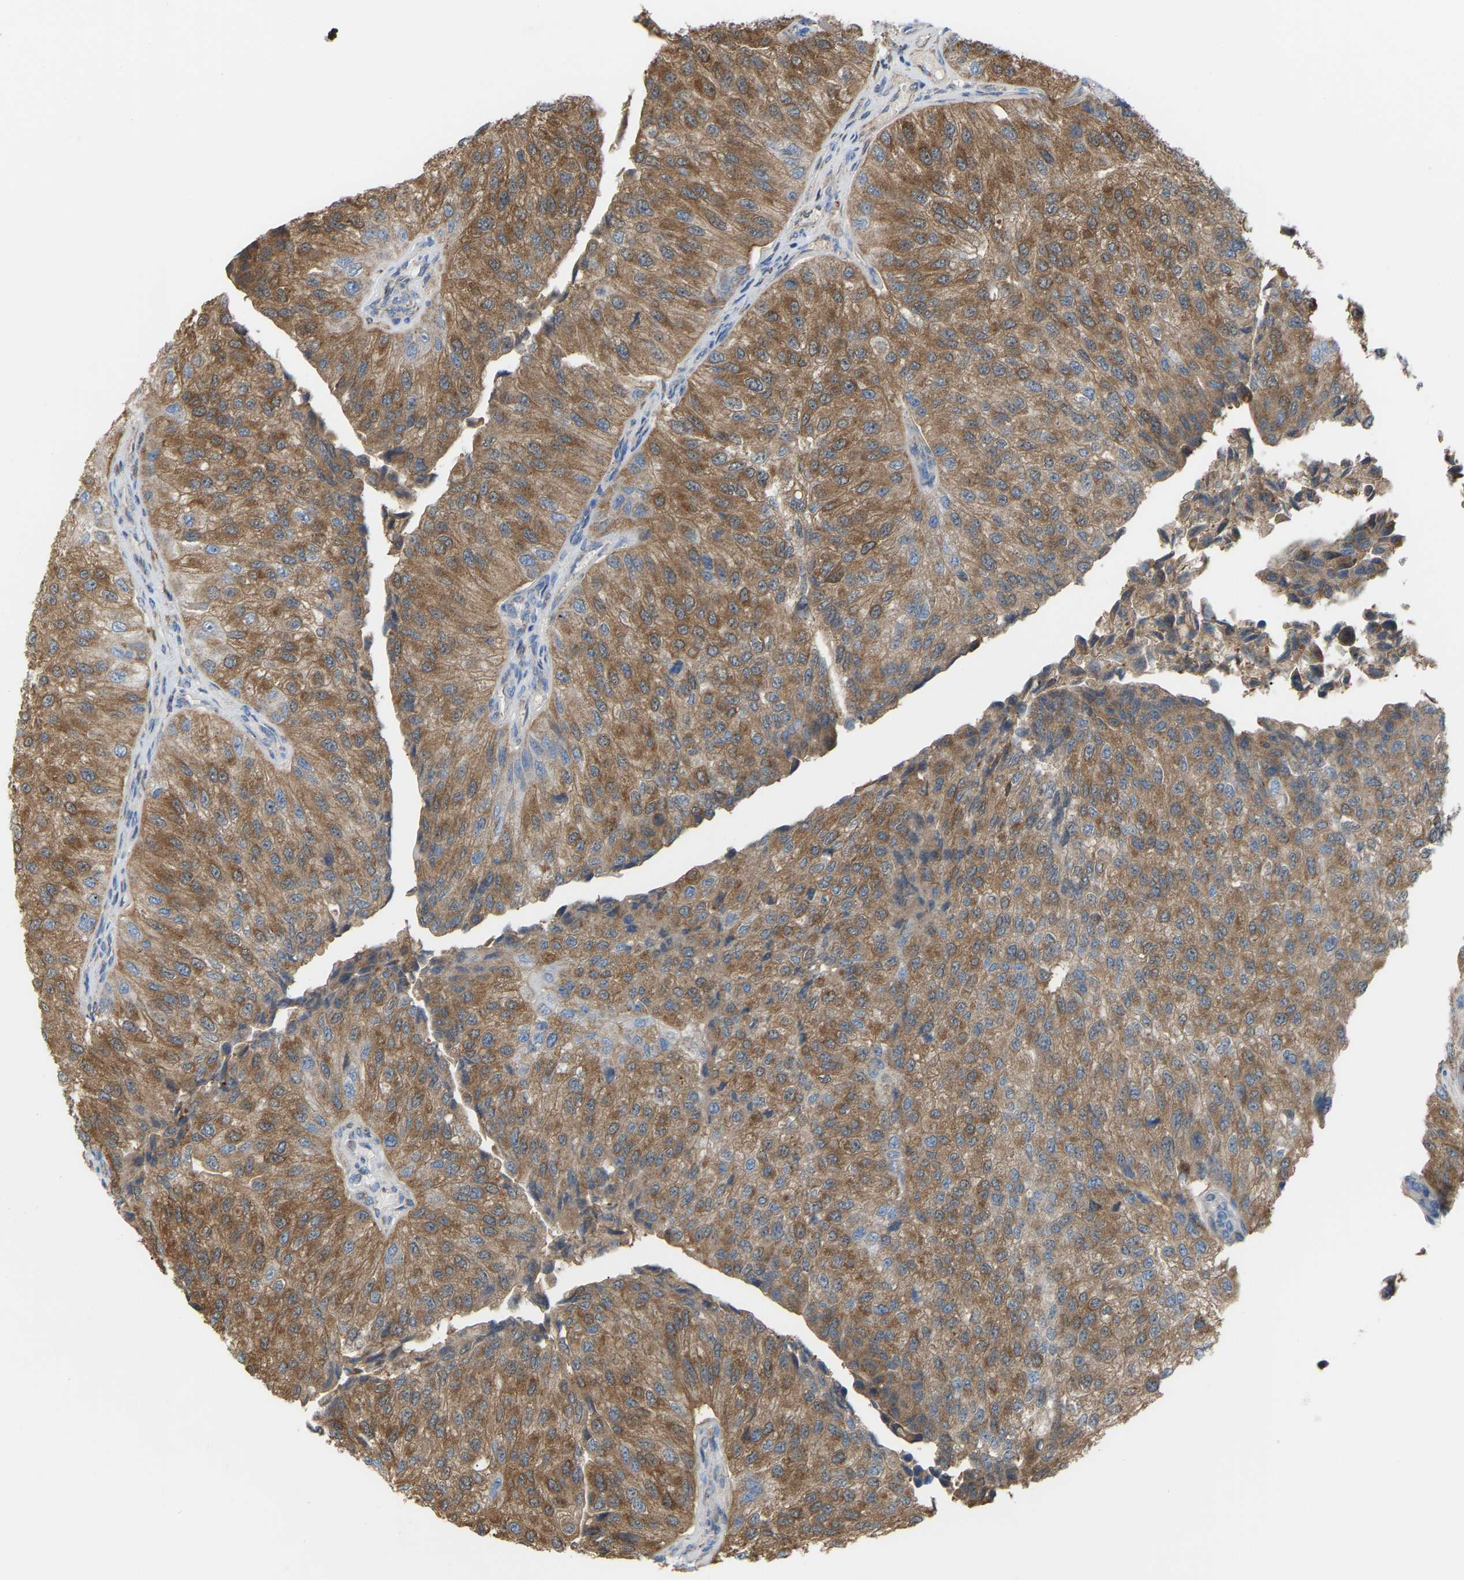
{"staining": {"intensity": "moderate", "quantity": ">75%", "location": "cytoplasmic/membranous"}, "tissue": "urothelial cancer", "cell_type": "Tumor cells", "image_type": "cancer", "snomed": [{"axis": "morphology", "description": "Urothelial carcinoma, High grade"}, {"axis": "topography", "description": "Kidney"}, {"axis": "topography", "description": "Urinary bladder"}], "caption": "Protein staining shows moderate cytoplasmic/membranous expression in about >75% of tumor cells in high-grade urothelial carcinoma. Immunohistochemistry stains the protein of interest in brown and the nuclei are stained blue.", "gene": "CROT", "patient": {"sex": "male", "age": 77}}